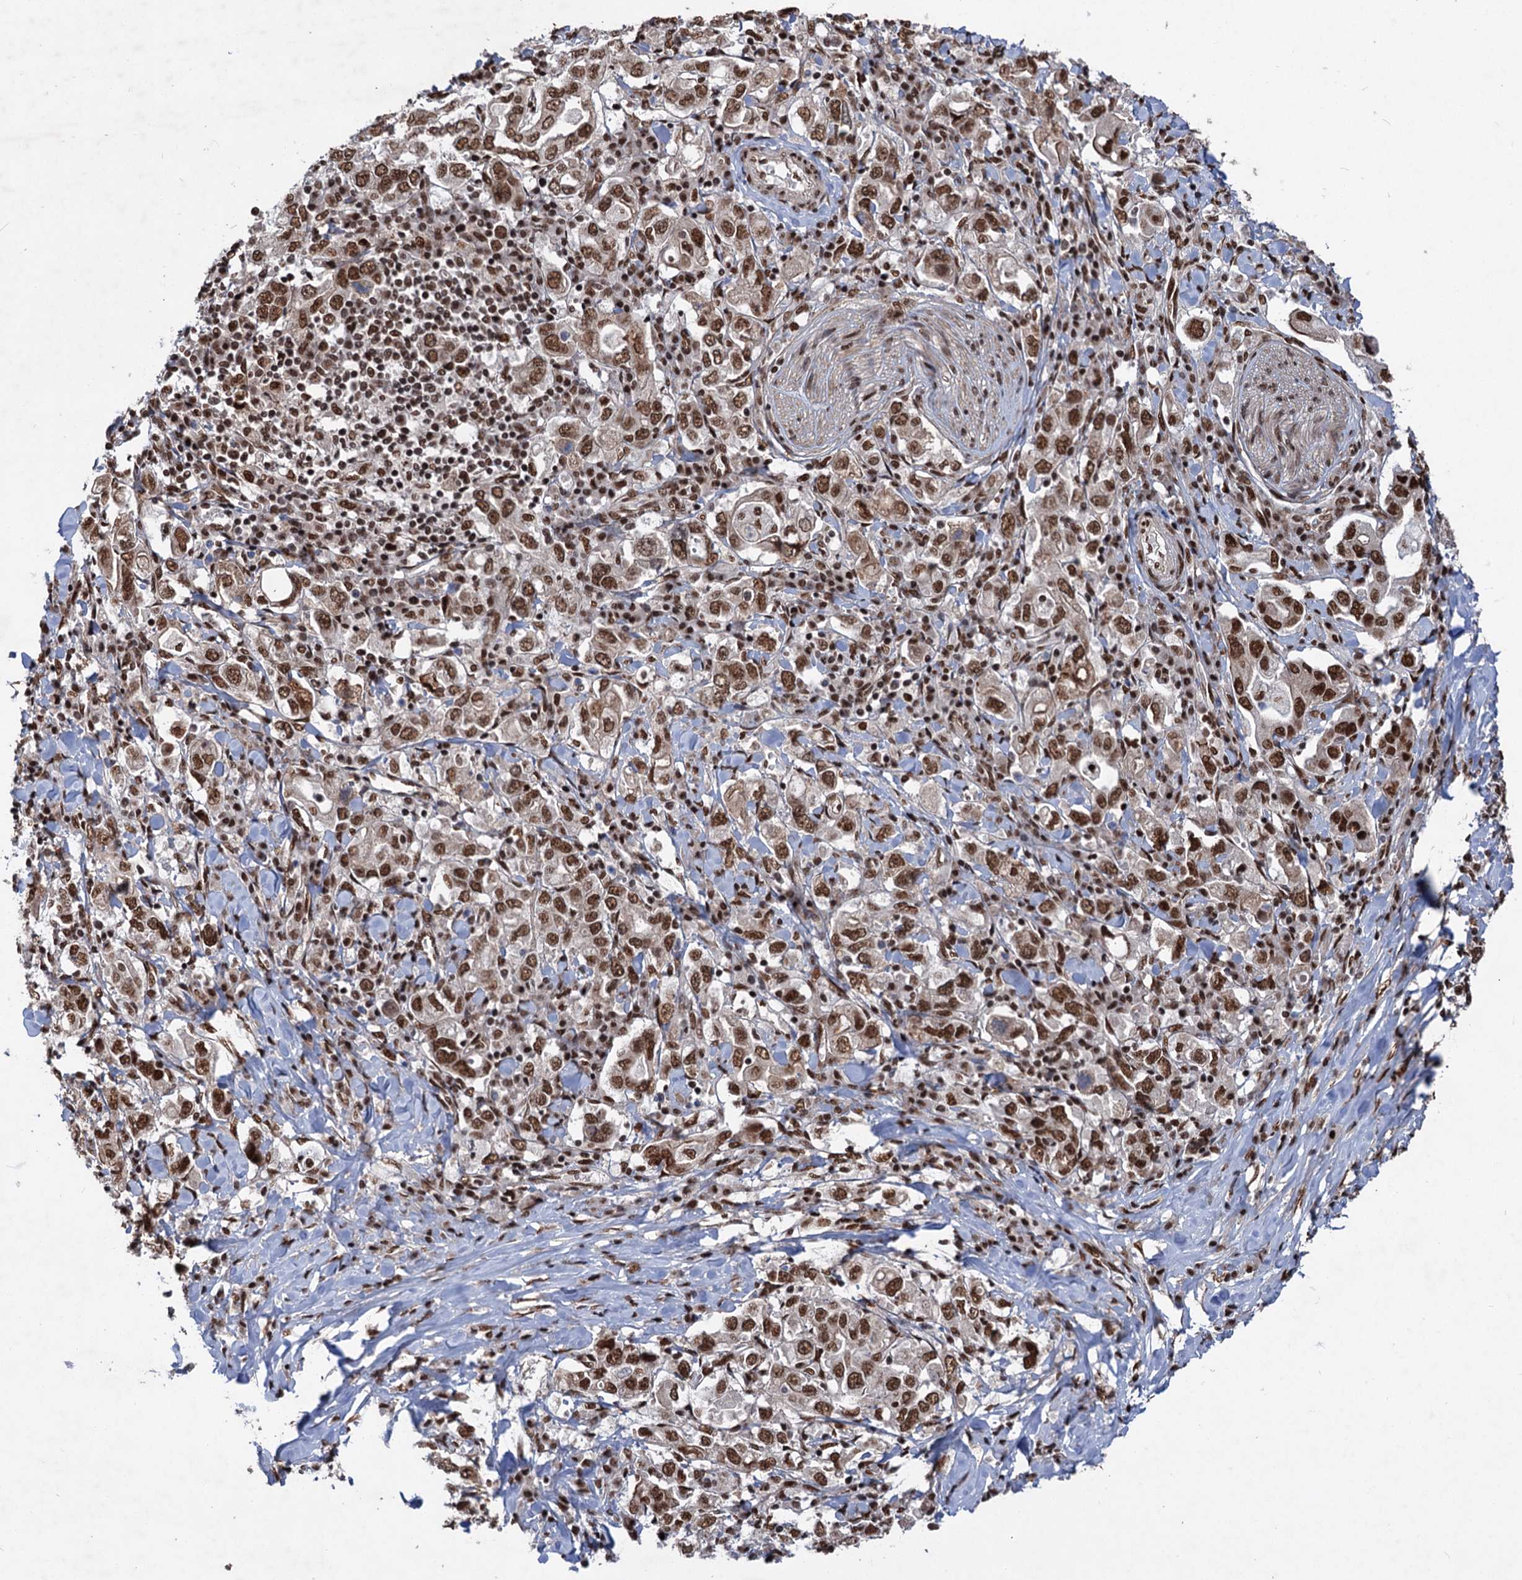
{"staining": {"intensity": "strong", "quantity": ">75%", "location": "nuclear"}, "tissue": "stomach cancer", "cell_type": "Tumor cells", "image_type": "cancer", "snomed": [{"axis": "morphology", "description": "Adenocarcinoma, NOS"}, {"axis": "topography", "description": "Stomach, upper"}], "caption": "An image of stomach adenocarcinoma stained for a protein displays strong nuclear brown staining in tumor cells.", "gene": "MAML1", "patient": {"sex": "male", "age": 62}}